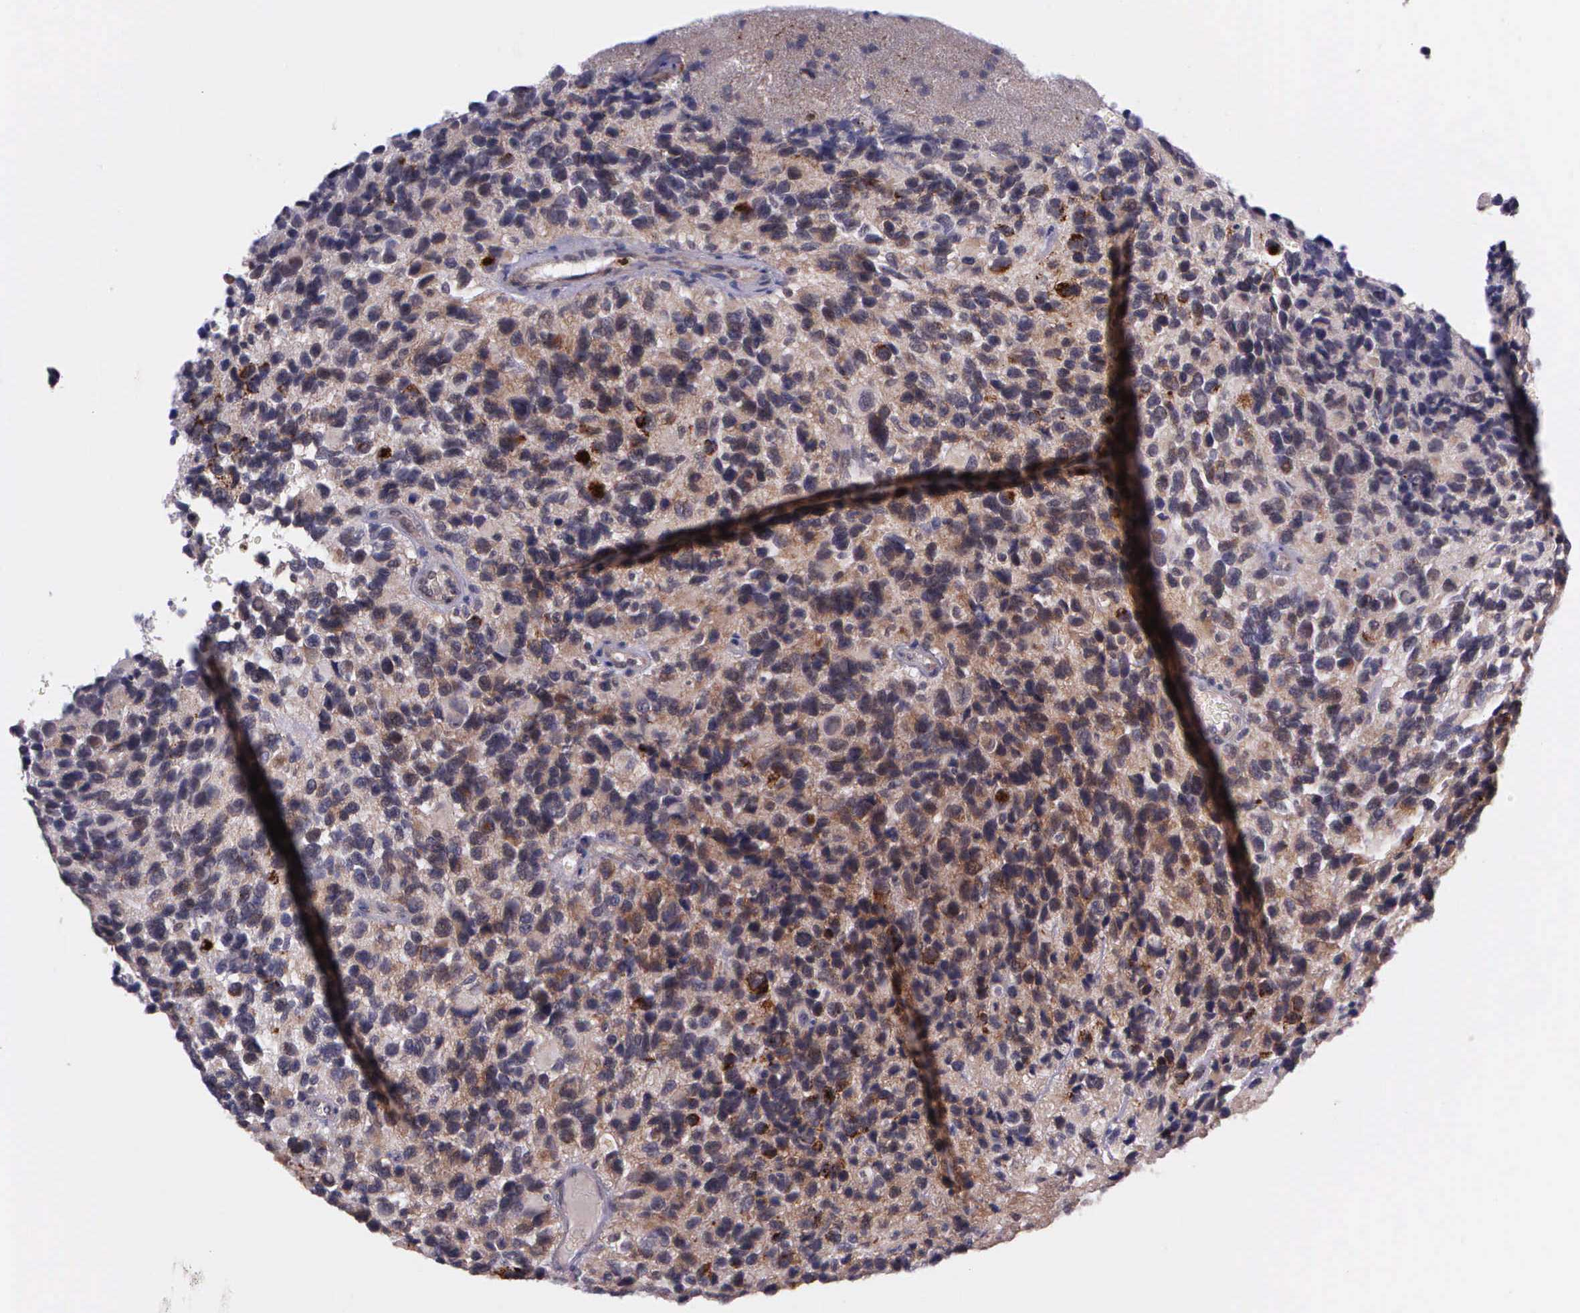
{"staining": {"intensity": "weak", "quantity": ">75%", "location": "cytoplasmic/membranous"}, "tissue": "glioma", "cell_type": "Tumor cells", "image_type": "cancer", "snomed": [{"axis": "morphology", "description": "Glioma, malignant, High grade"}, {"axis": "topography", "description": "Brain"}], "caption": "This is an image of immunohistochemistry (IHC) staining of malignant glioma (high-grade), which shows weak positivity in the cytoplasmic/membranous of tumor cells.", "gene": "PRICKLE3", "patient": {"sex": "male", "age": 77}}